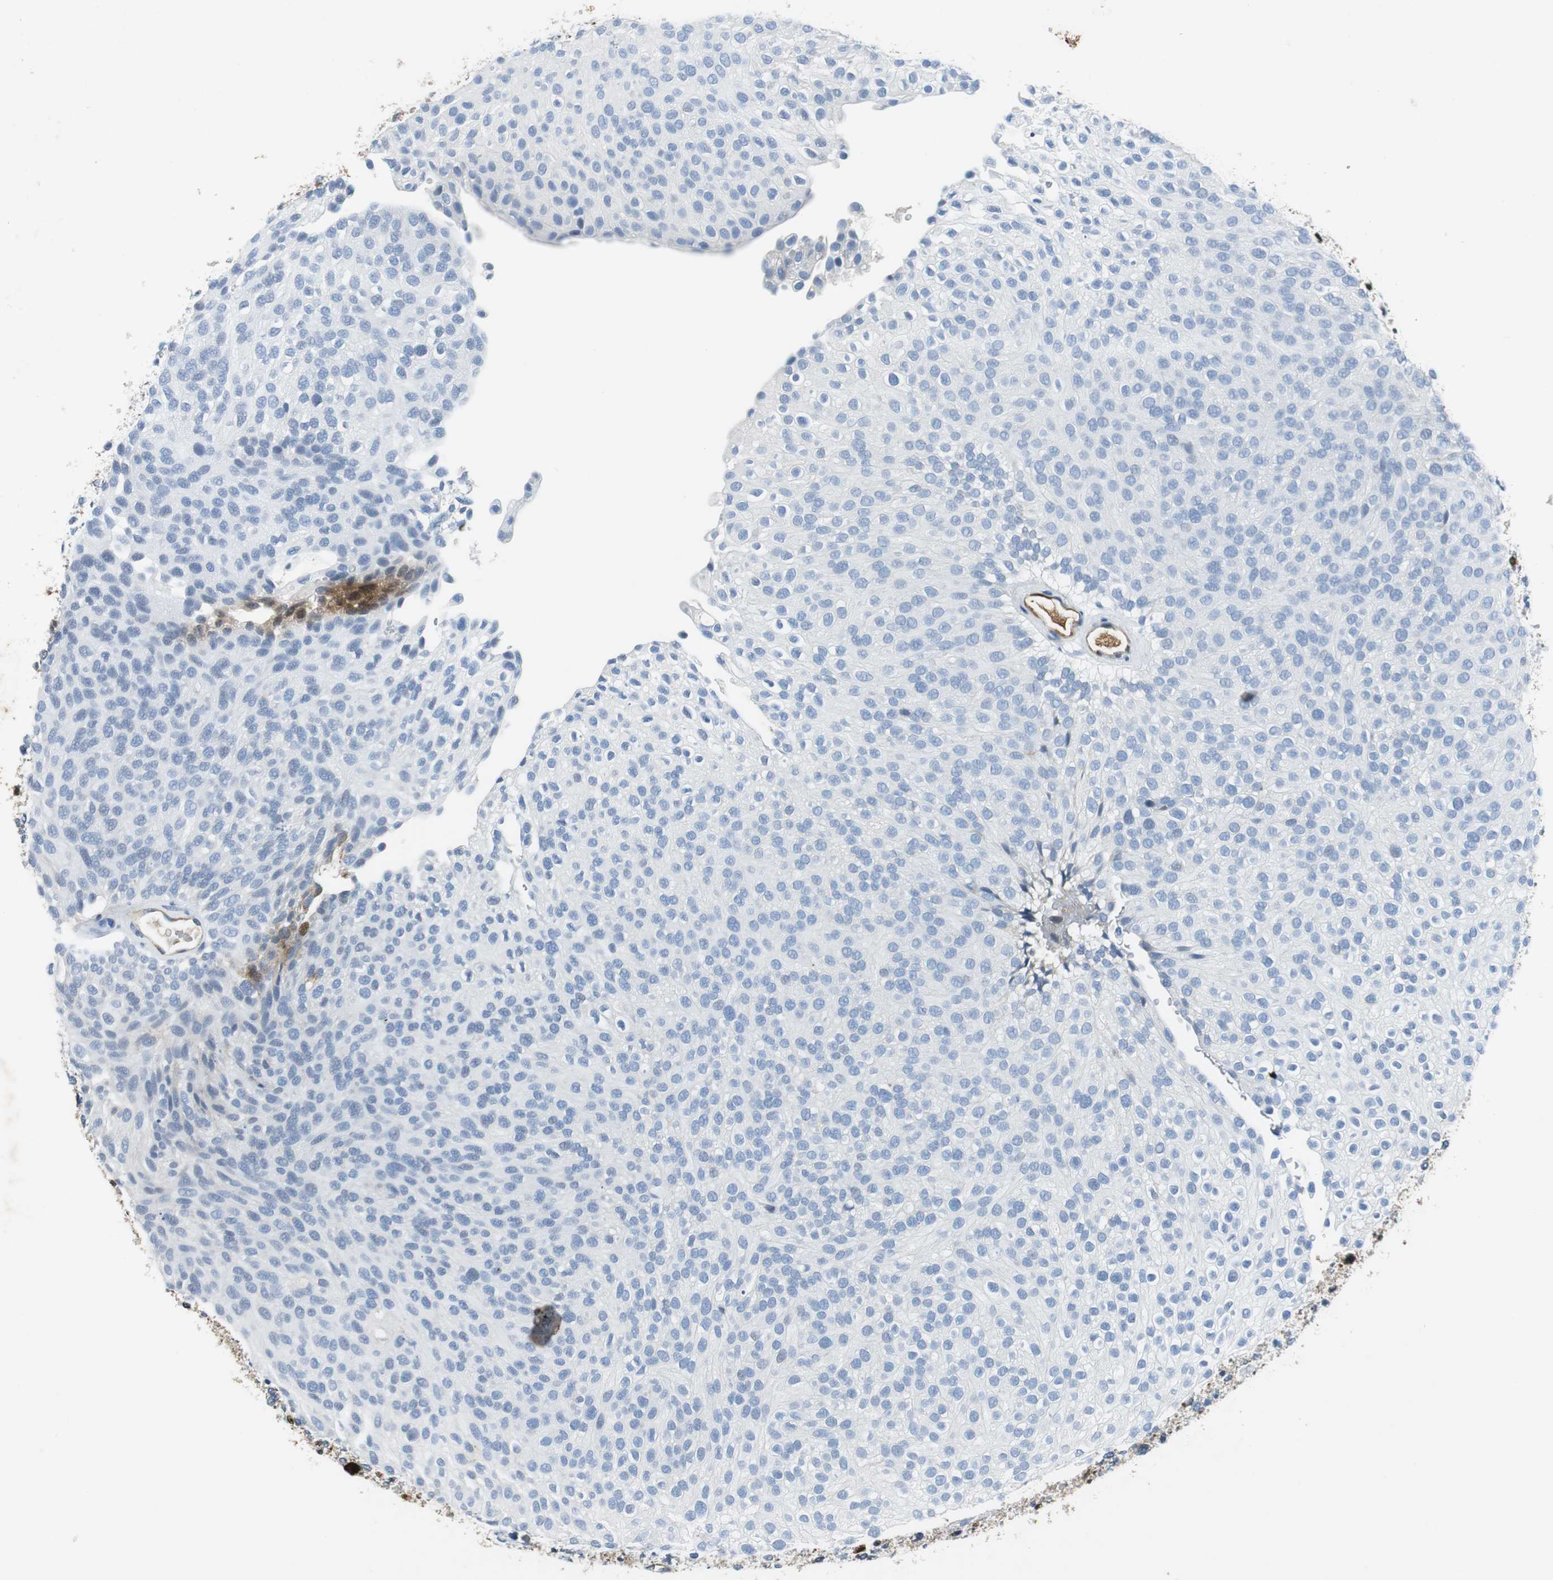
{"staining": {"intensity": "negative", "quantity": "none", "location": "none"}, "tissue": "urothelial cancer", "cell_type": "Tumor cells", "image_type": "cancer", "snomed": [{"axis": "morphology", "description": "Urothelial carcinoma, Low grade"}, {"axis": "topography", "description": "Urinary bladder"}], "caption": "Urothelial carcinoma (low-grade) was stained to show a protein in brown. There is no significant positivity in tumor cells. (DAB immunohistochemistry, high magnification).", "gene": "ORM1", "patient": {"sex": "male", "age": 78}}